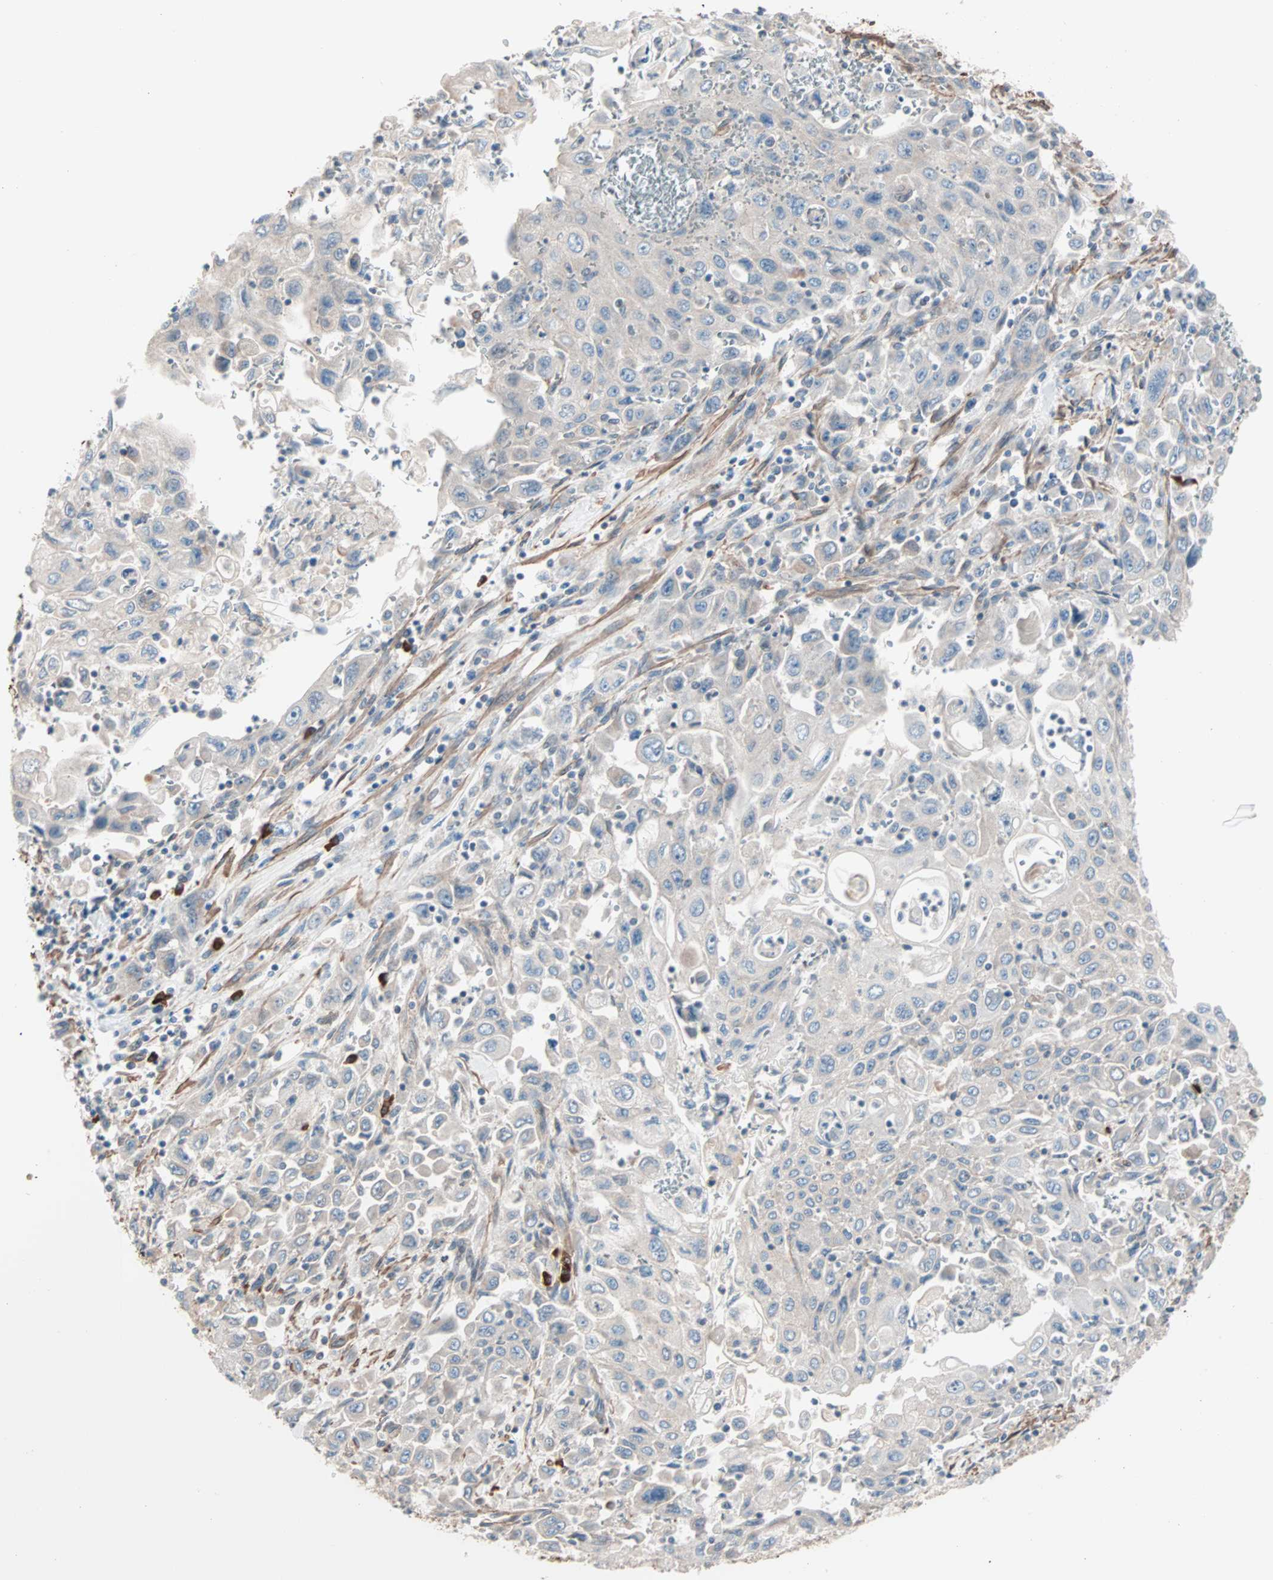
{"staining": {"intensity": "weak", "quantity": ">75%", "location": "cytoplasmic/membranous"}, "tissue": "pancreatic cancer", "cell_type": "Tumor cells", "image_type": "cancer", "snomed": [{"axis": "morphology", "description": "Adenocarcinoma, NOS"}, {"axis": "topography", "description": "Pancreas"}], "caption": "Protein analysis of pancreatic cancer tissue exhibits weak cytoplasmic/membranous expression in approximately >75% of tumor cells.", "gene": "ALG5", "patient": {"sex": "male", "age": 70}}